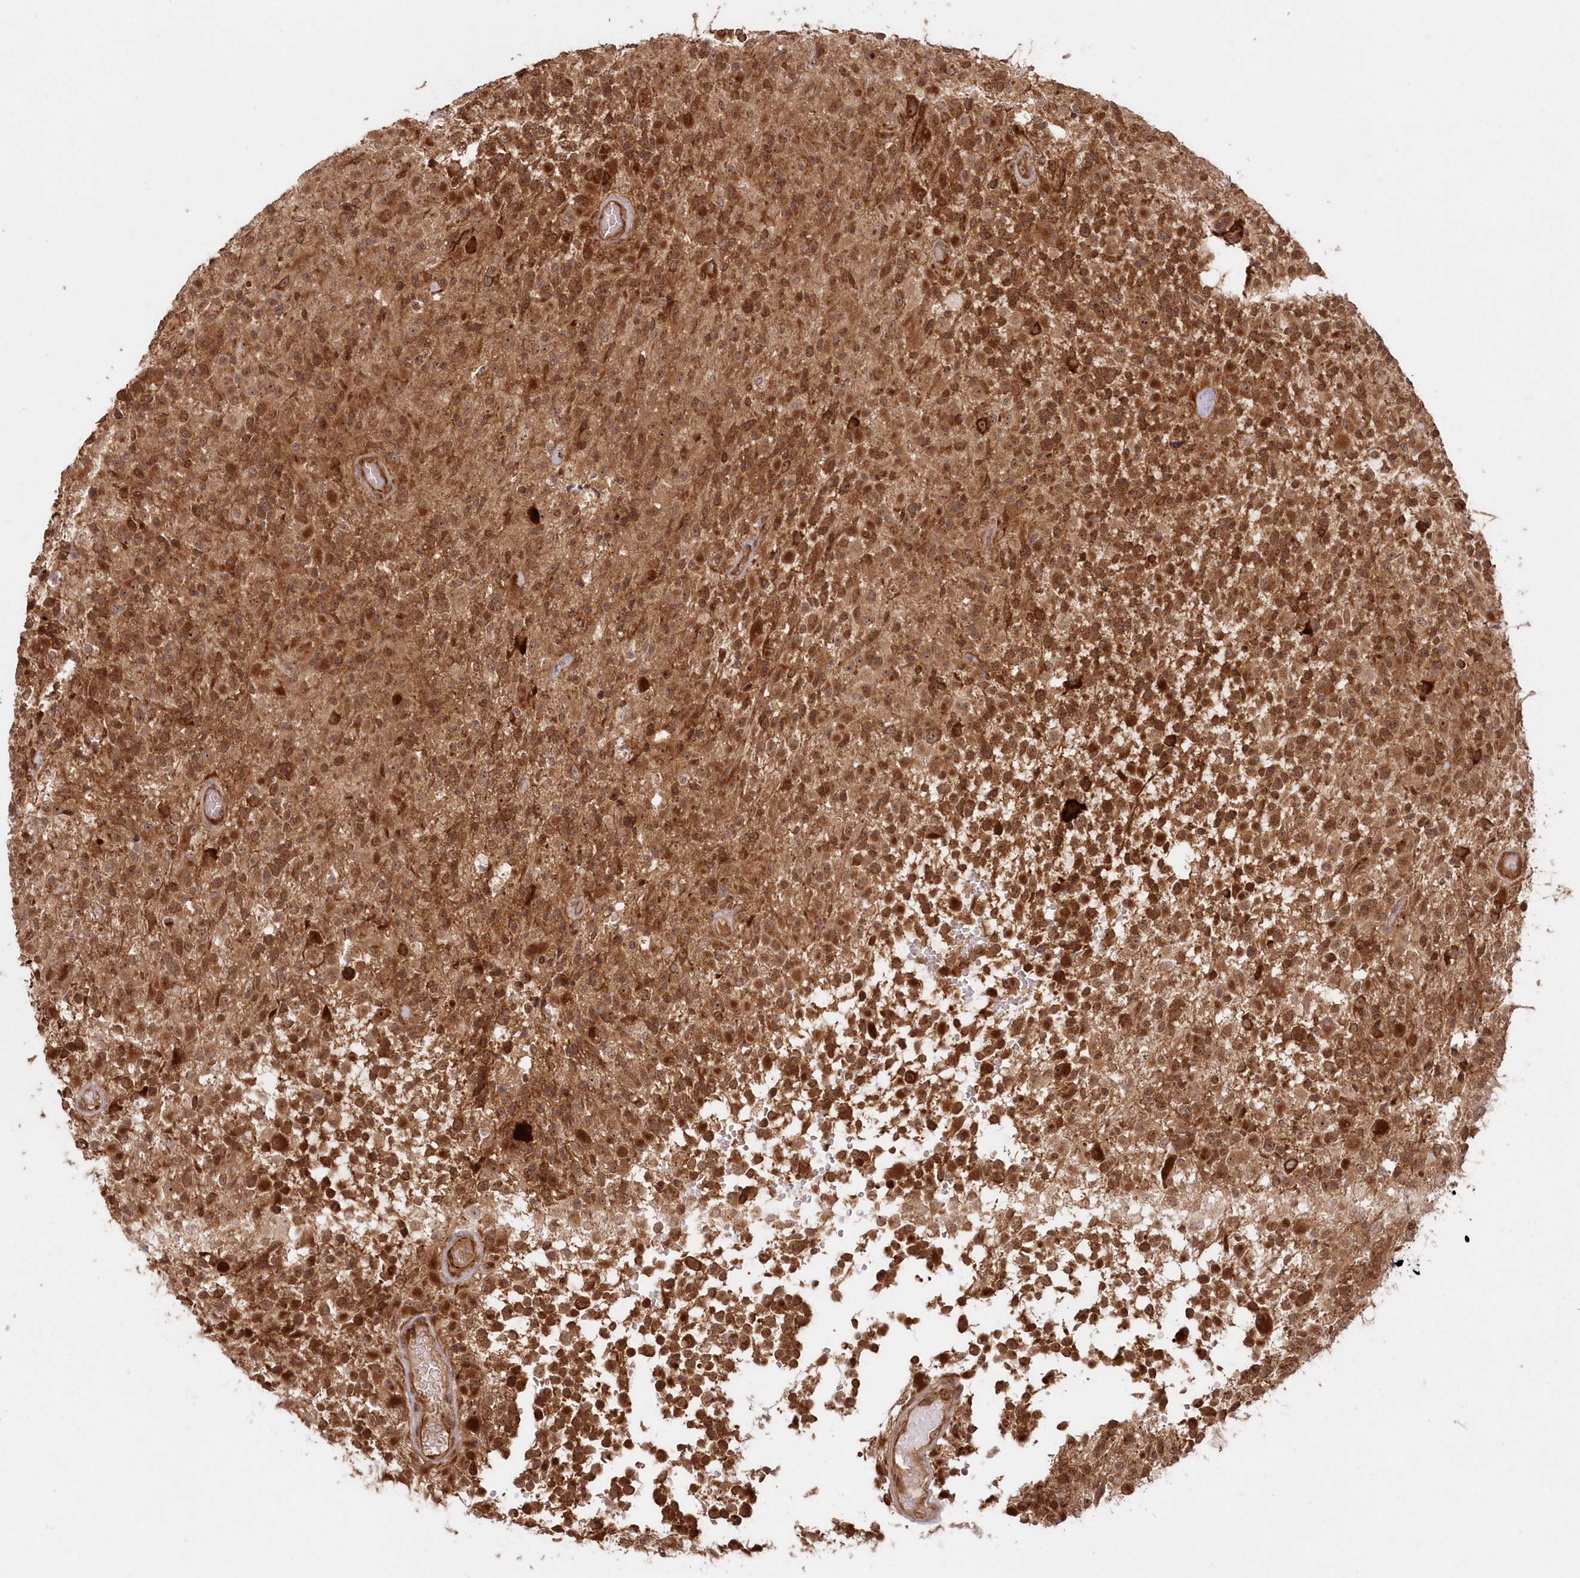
{"staining": {"intensity": "moderate", "quantity": ">75%", "location": "cytoplasmic/membranous,nuclear"}, "tissue": "glioma", "cell_type": "Tumor cells", "image_type": "cancer", "snomed": [{"axis": "morphology", "description": "Glioma, malignant, High grade"}, {"axis": "morphology", "description": "Glioblastoma, NOS"}, {"axis": "topography", "description": "Brain"}], "caption": "The photomicrograph exhibits a brown stain indicating the presence of a protein in the cytoplasmic/membranous and nuclear of tumor cells in glioblastoma. The staining was performed using DAB (3,3'-diaminobenzidine), with brown indicating positive protein expression. Nuclei are stained blue with hematoxylin.", "gene": "SERINC1", "patient": {"sex": "male", "age": 60}}